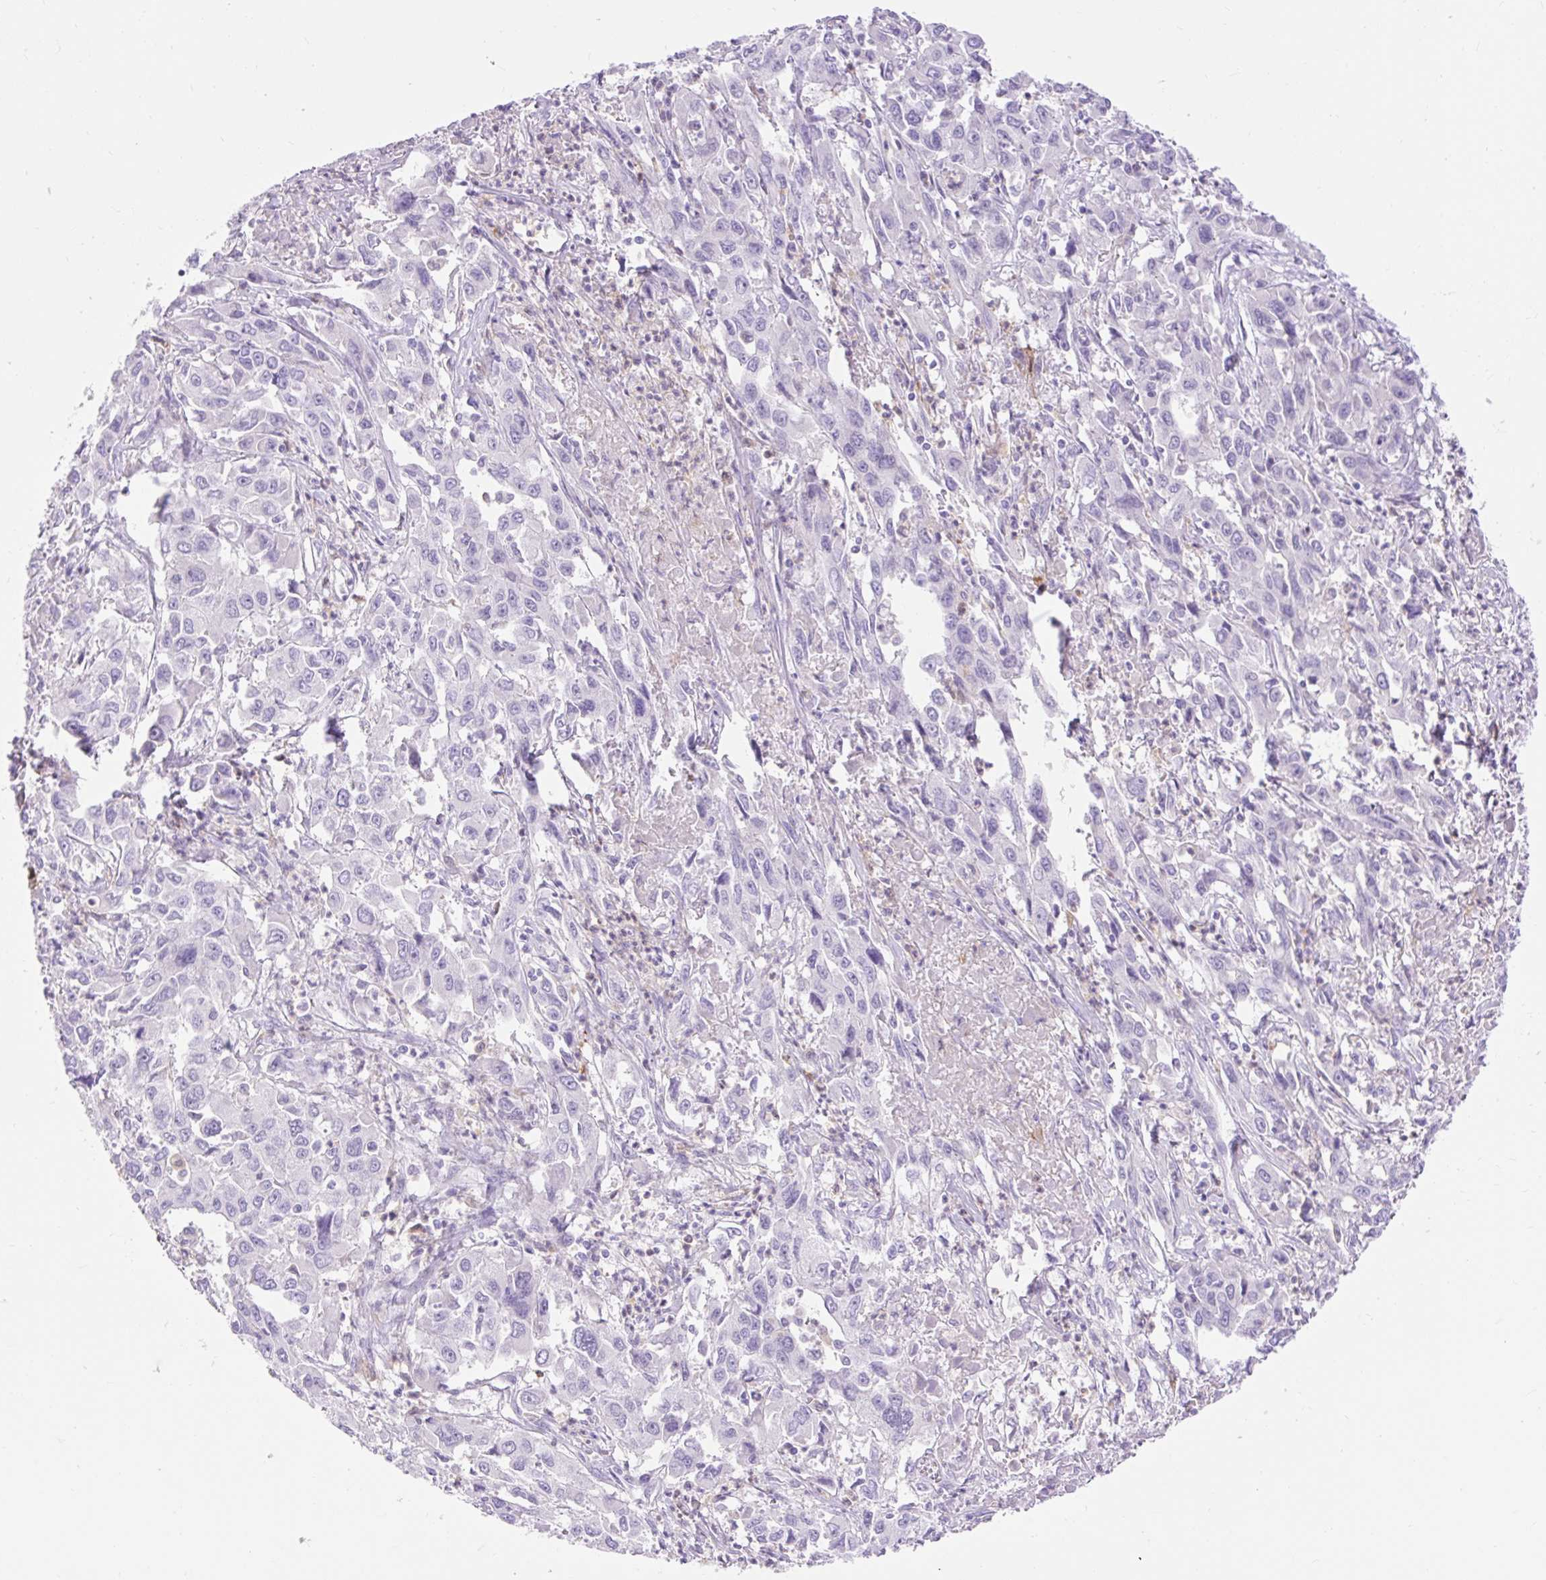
{"staining": {"intensity": "negative", "quantity": "none", "location": "none"}, "tissue": "liver cancer", "cell_type": "Tumor cells", "image_type": "cancer", "snomed": [{"axis": "morphology", "description": "Carcinoma, Hepatocellular, NOS"}, {"axis": "topography", "description": "Liver"}], "caption": "A micrograph of human liver cancer (hepatocellular carcinoma) is negative for staining in tumor cells.", "gene": "SLC25A40", "patient": {"sex": "male", "age": 63}}